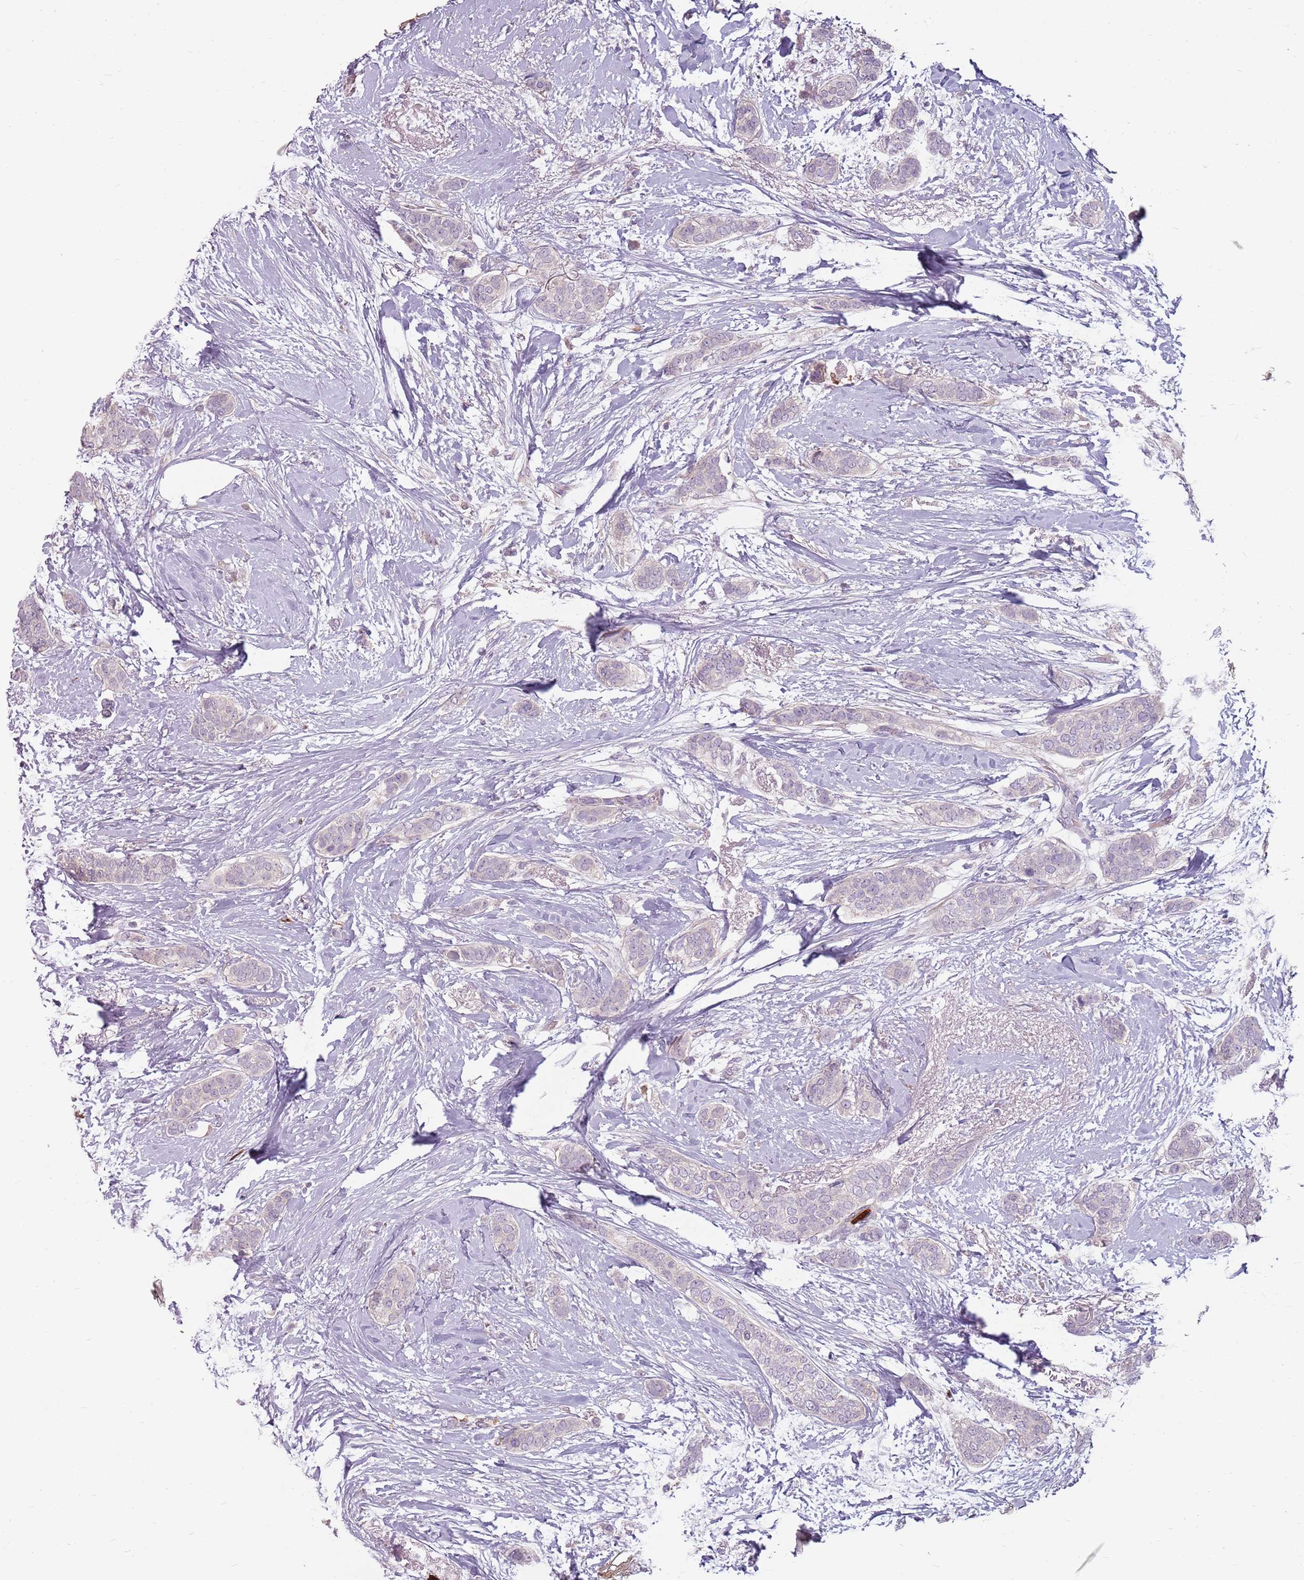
{"staining": {"intensity": "negative", "quantity": "none", "location": "none"}, "tissue": "breast cancer", "cell_type": "Tumor cells", "image_type": "cancer", "snomed": [{"axis": "morphology", "description": "Duct carcinoma"}, {"axis": "topography", "description": "Breast"}], "caption": "Breast cancer (infiltrating ductal carcinoma) was stained to show a protein in brown. There is no significant positivity in tumor cells.", "gene": "SPAG4", "patient": {"sex": "female", "age": 72}}